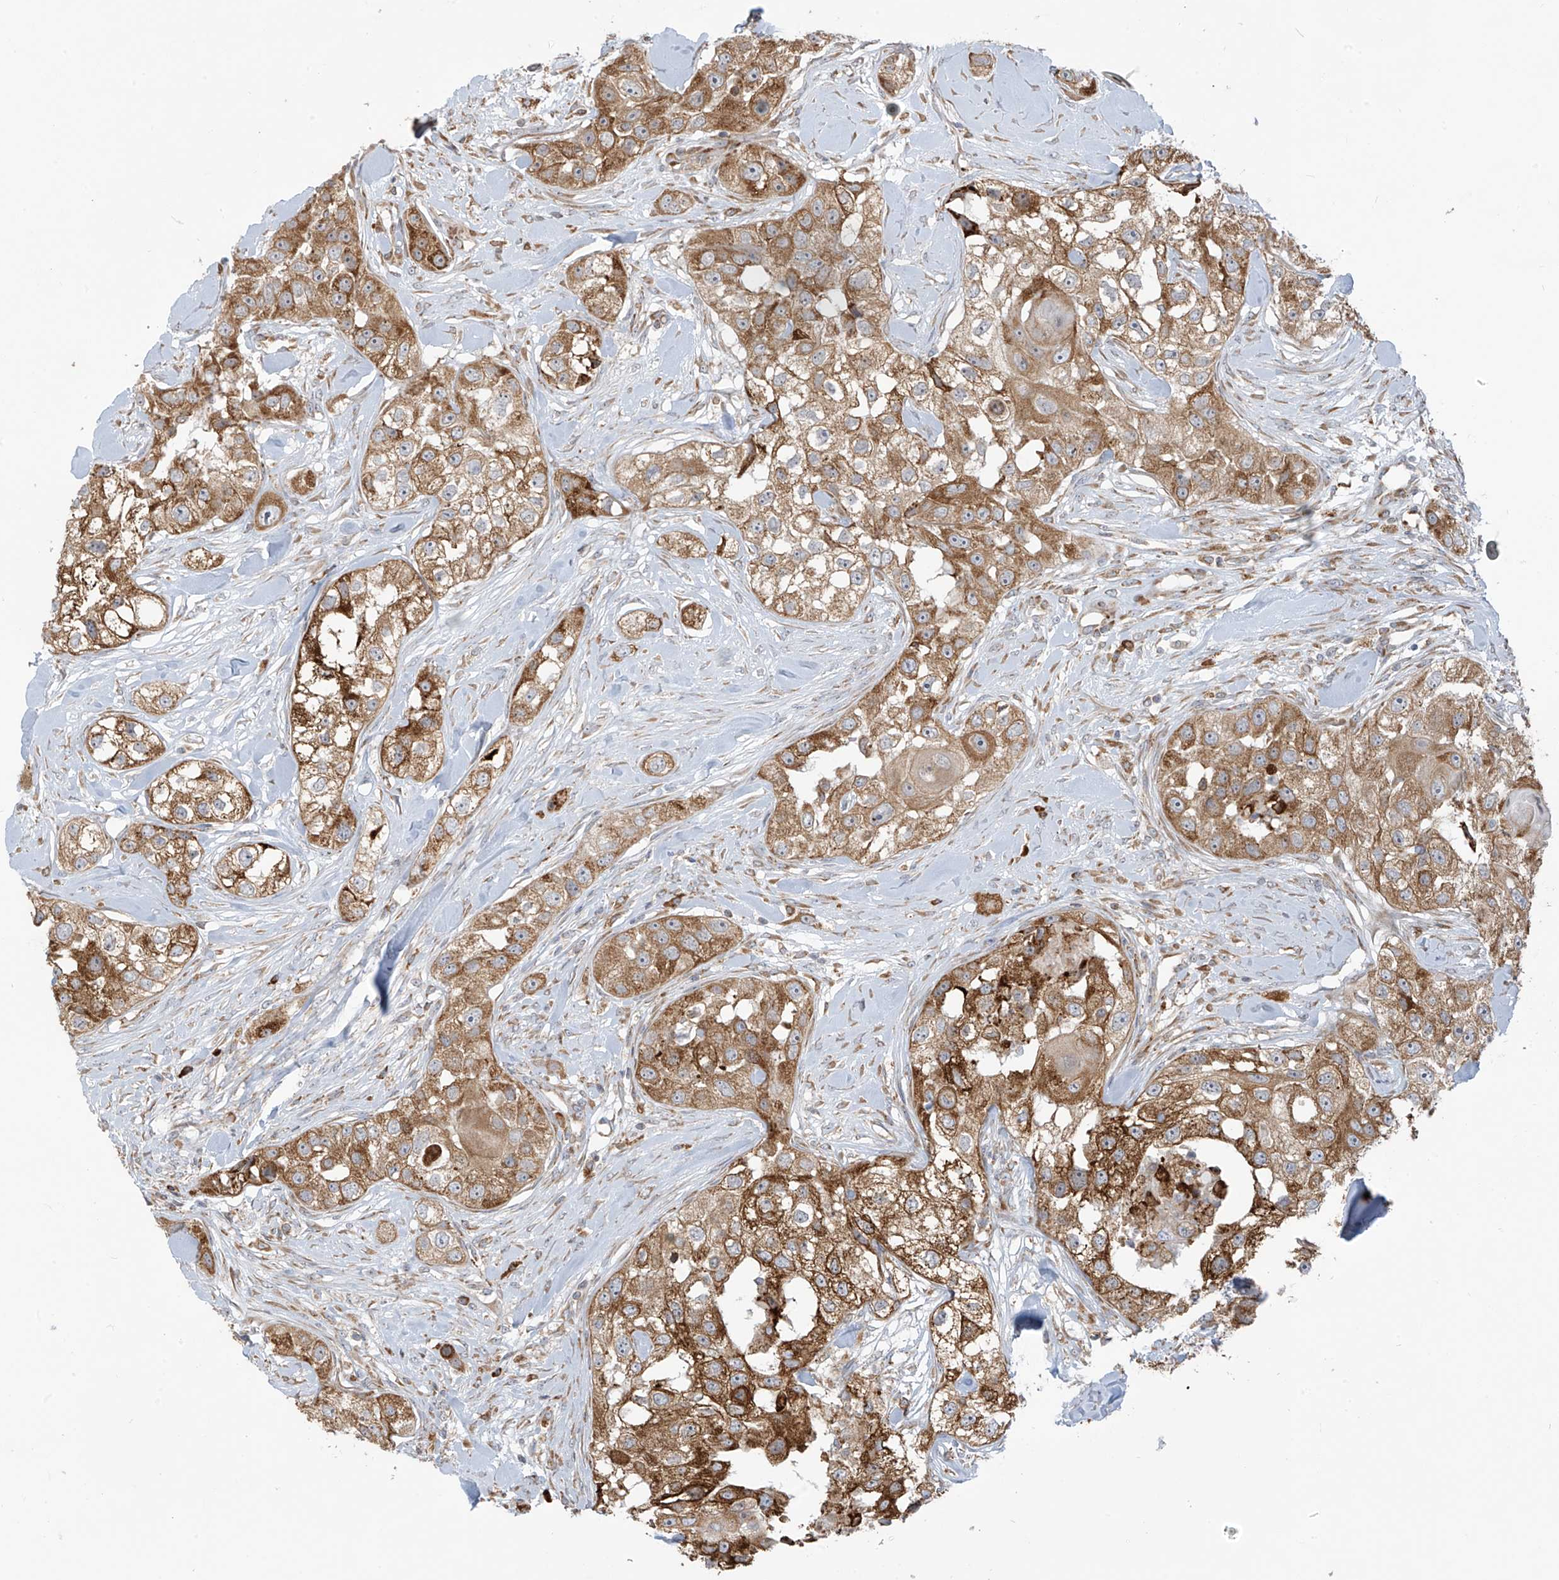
{"staining": {"intensity": "moderate", "quantity": ">75%", "location": "cytoplasmic/membranous"}, "tissue": "head and neck cancer", "cell_type": "Tumor cells", "image_type": "cancer", "snomed": [{"axis": "morphology", "description": "Normal tissue, NOS"}, {"axis": "morphology", "description": "Squamous cell carcinoma, NOS"}, {"axis": "topography", "description": "Skeletal muscle"}, {"axis": "topography", "description": "Head-Neck"}], "caption": "Human head and neck cancer (squamous cell carcinoma) stained with a protein marker reveals moderate staining in tumor cells.", "gene": "KATNIP", "patient": {"sex": "male", "age": 51}}